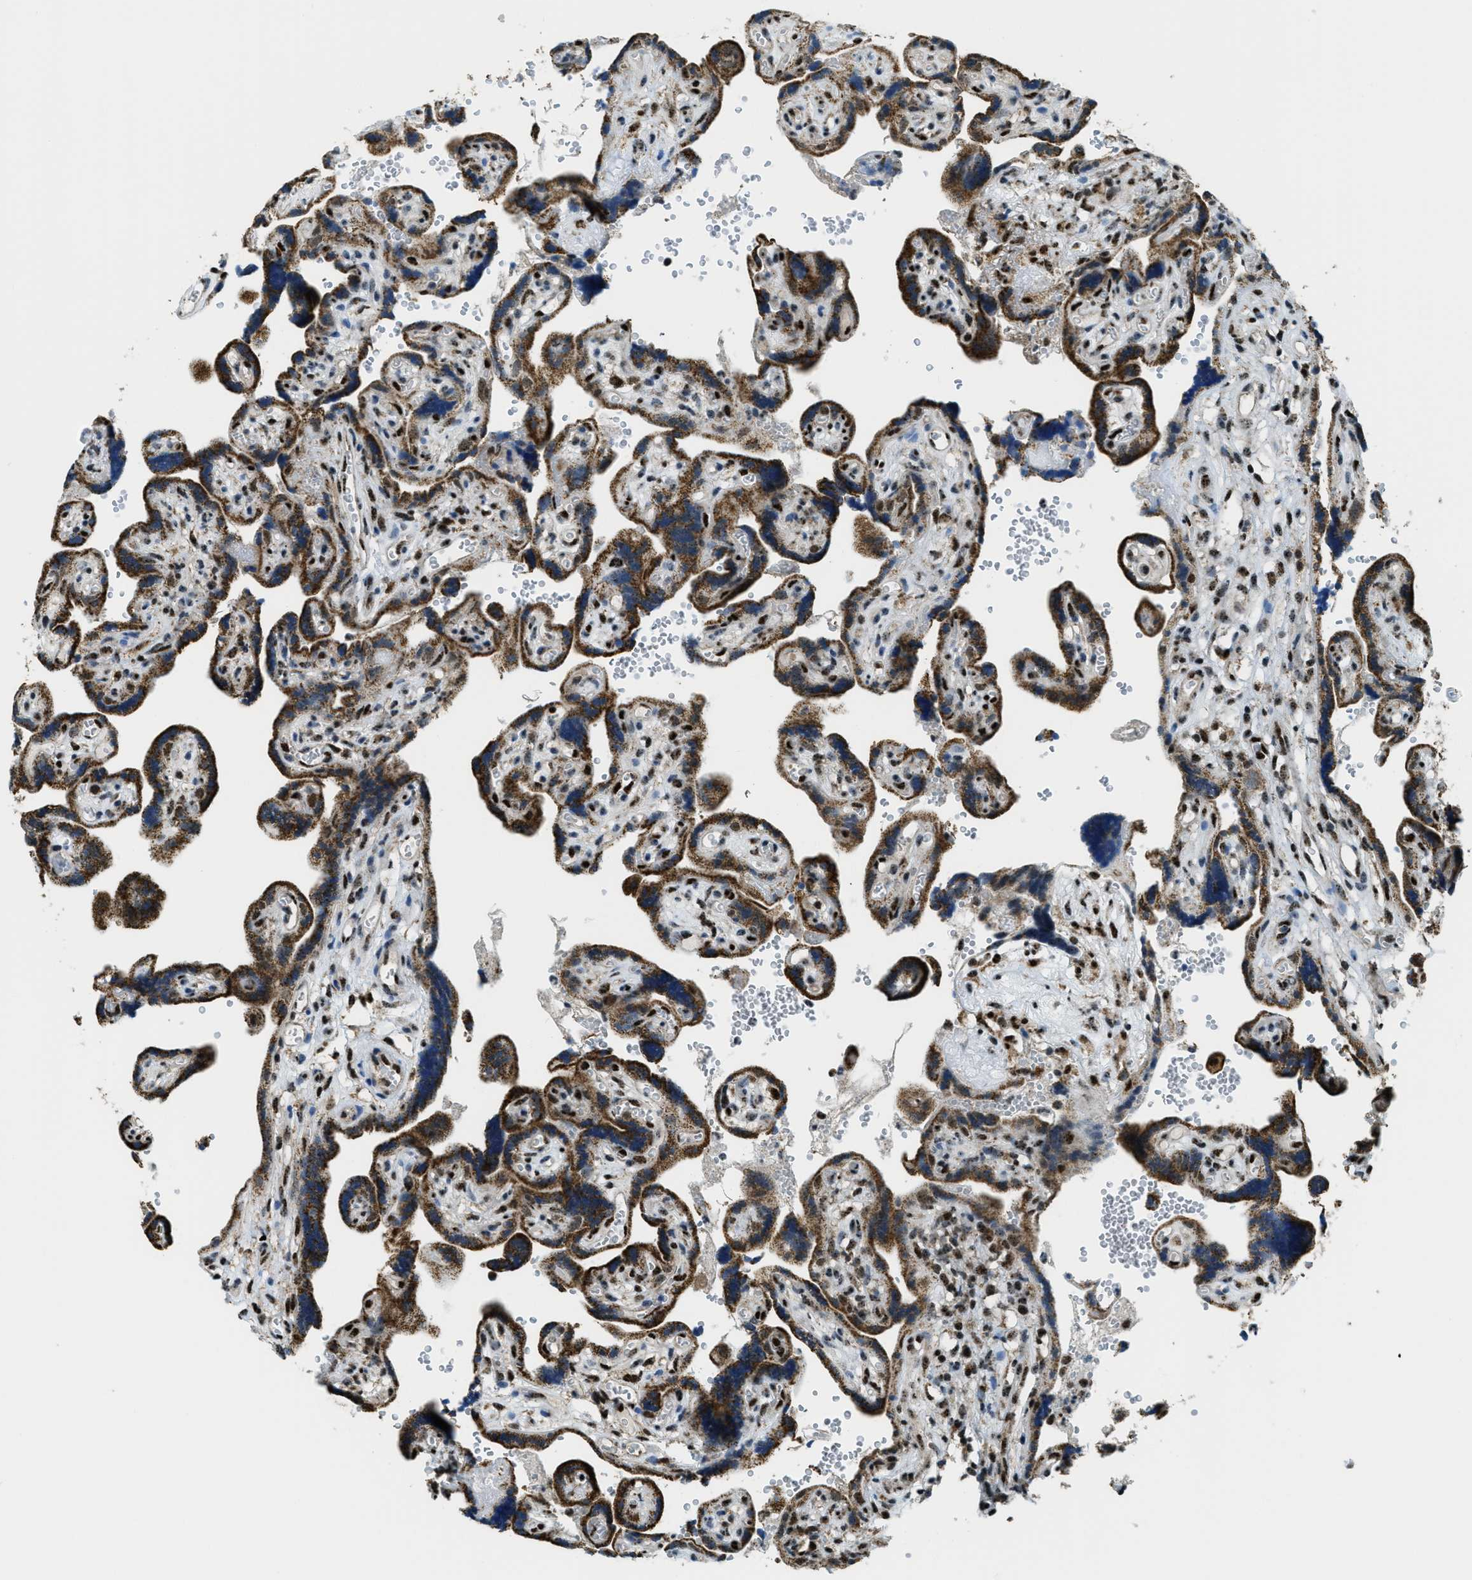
{"staining": {"intensity": "strong", "quantity": ">75%", "location": "cytoplasmic/membranous,nuclear"}, "tissue": "placenta", "cell_type": "Decidual cells", "image_type": "normal", "snomed": [{"axis": "morphology", "description": "Normal tissue, NOS"}, {"axis": "topography", "description": "Placenta"}], "caption": "This histopathology image displays immunohistochemistry (IHC) staining of unremarkable human placenta, with high strong cytoplasmic/membranous,nuclear expression in about >75% of decidual cells.", "gene": "SP100", "patient": {"sex": "female", "age": 30}}